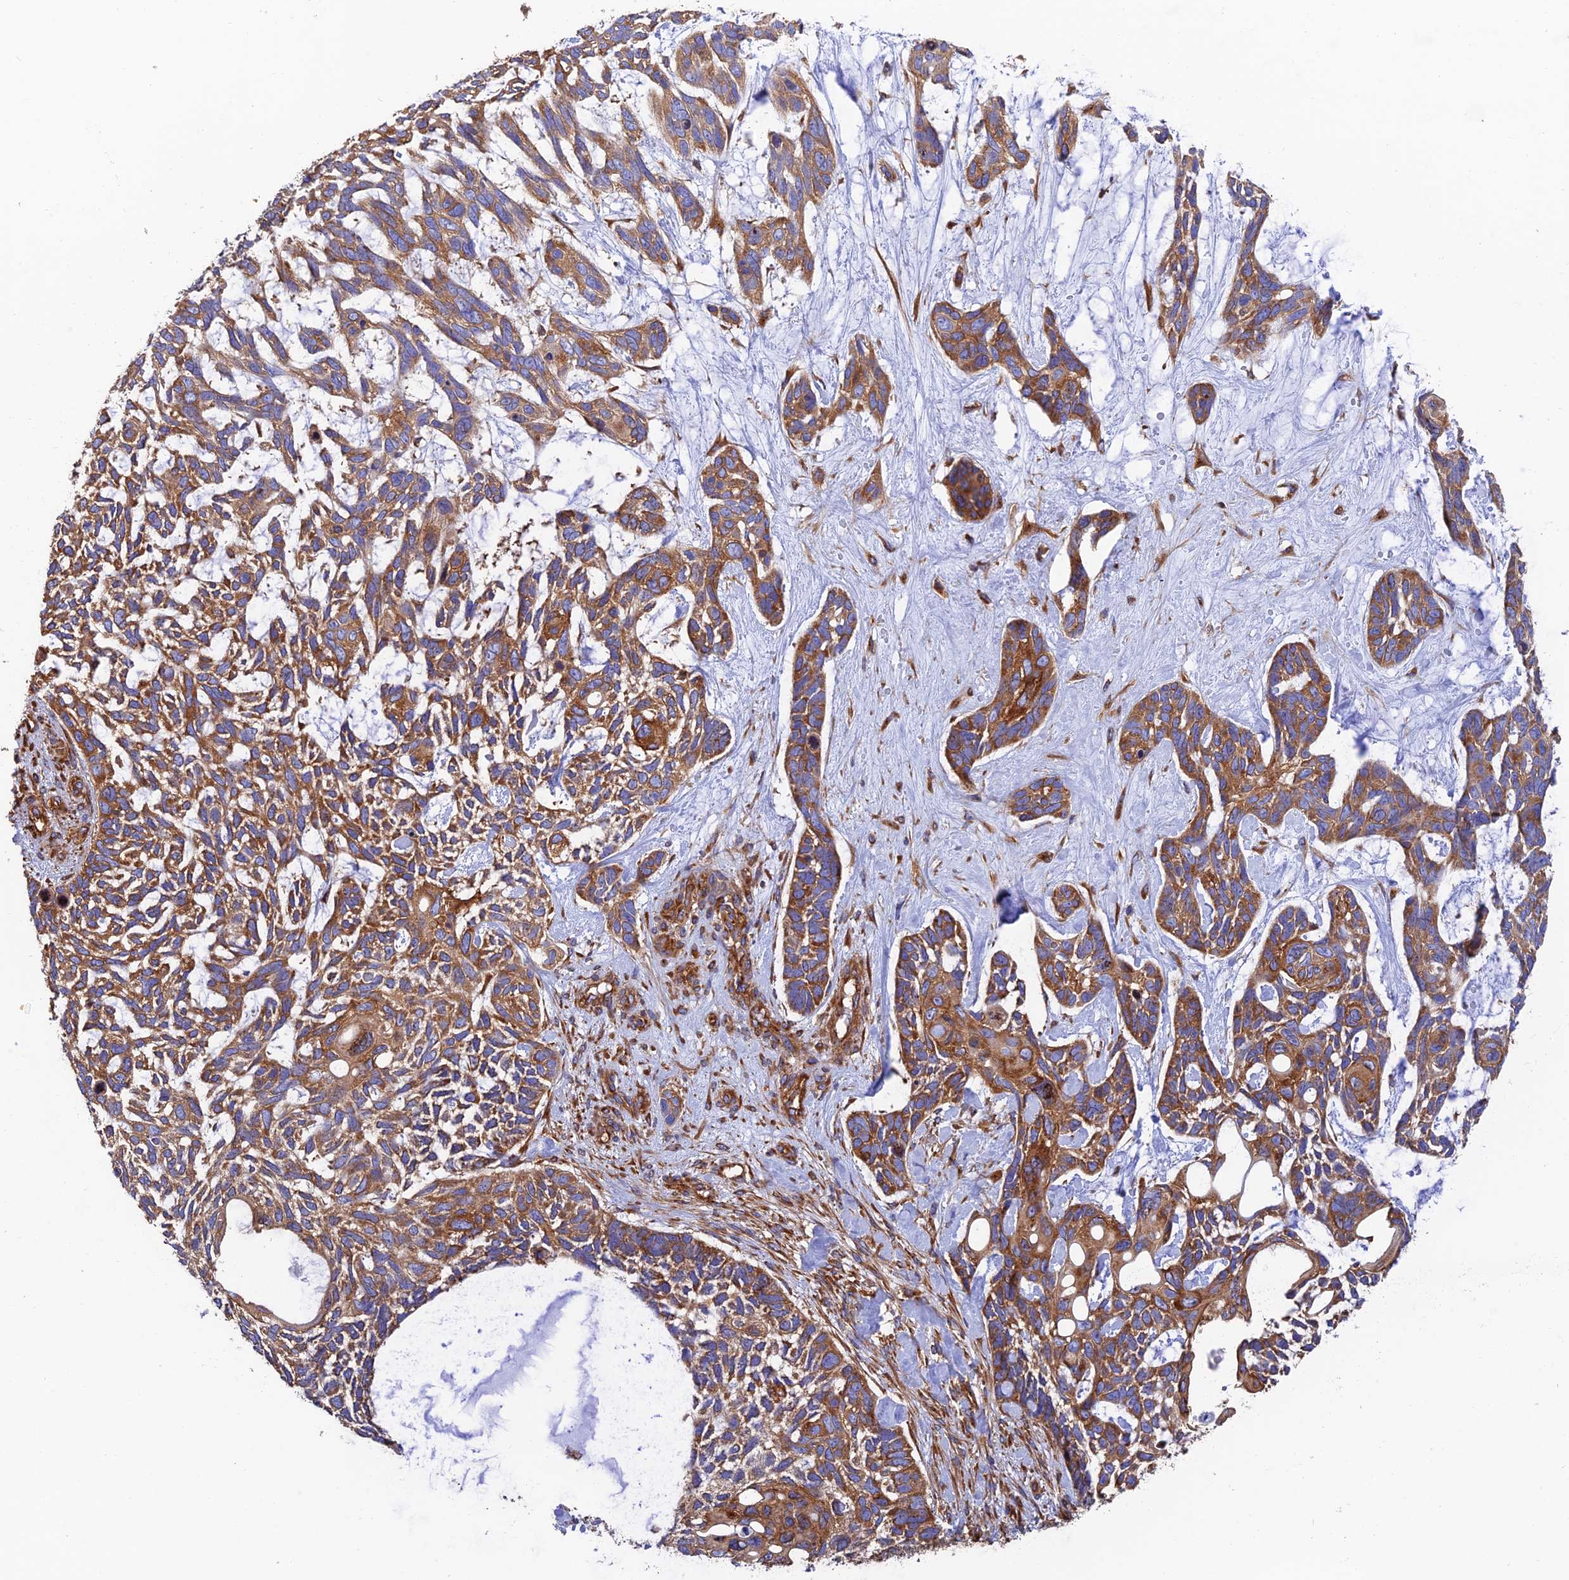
{"staining": {"intensity": "moderate", "quantity": ">75%", "location": "cytoplasmic/membranous"}, "tissue": "skin cancer", "cell_type": "Tumor cells", "image_type": "cancer", "snomed": [{"axis": "morphology", "description": "Basal cell carcinoma"}, {"axis": "topography", "description": "Skin"}], "caption": "Brown immunohistochemical staining in human skin basal cell carcinoma demonstrates moderate cytoplasmic/membranous positivity in approximately >75% of tumor cells.", "gene": "DCTN2", "patient": {"sex": "male", "age": 88}}